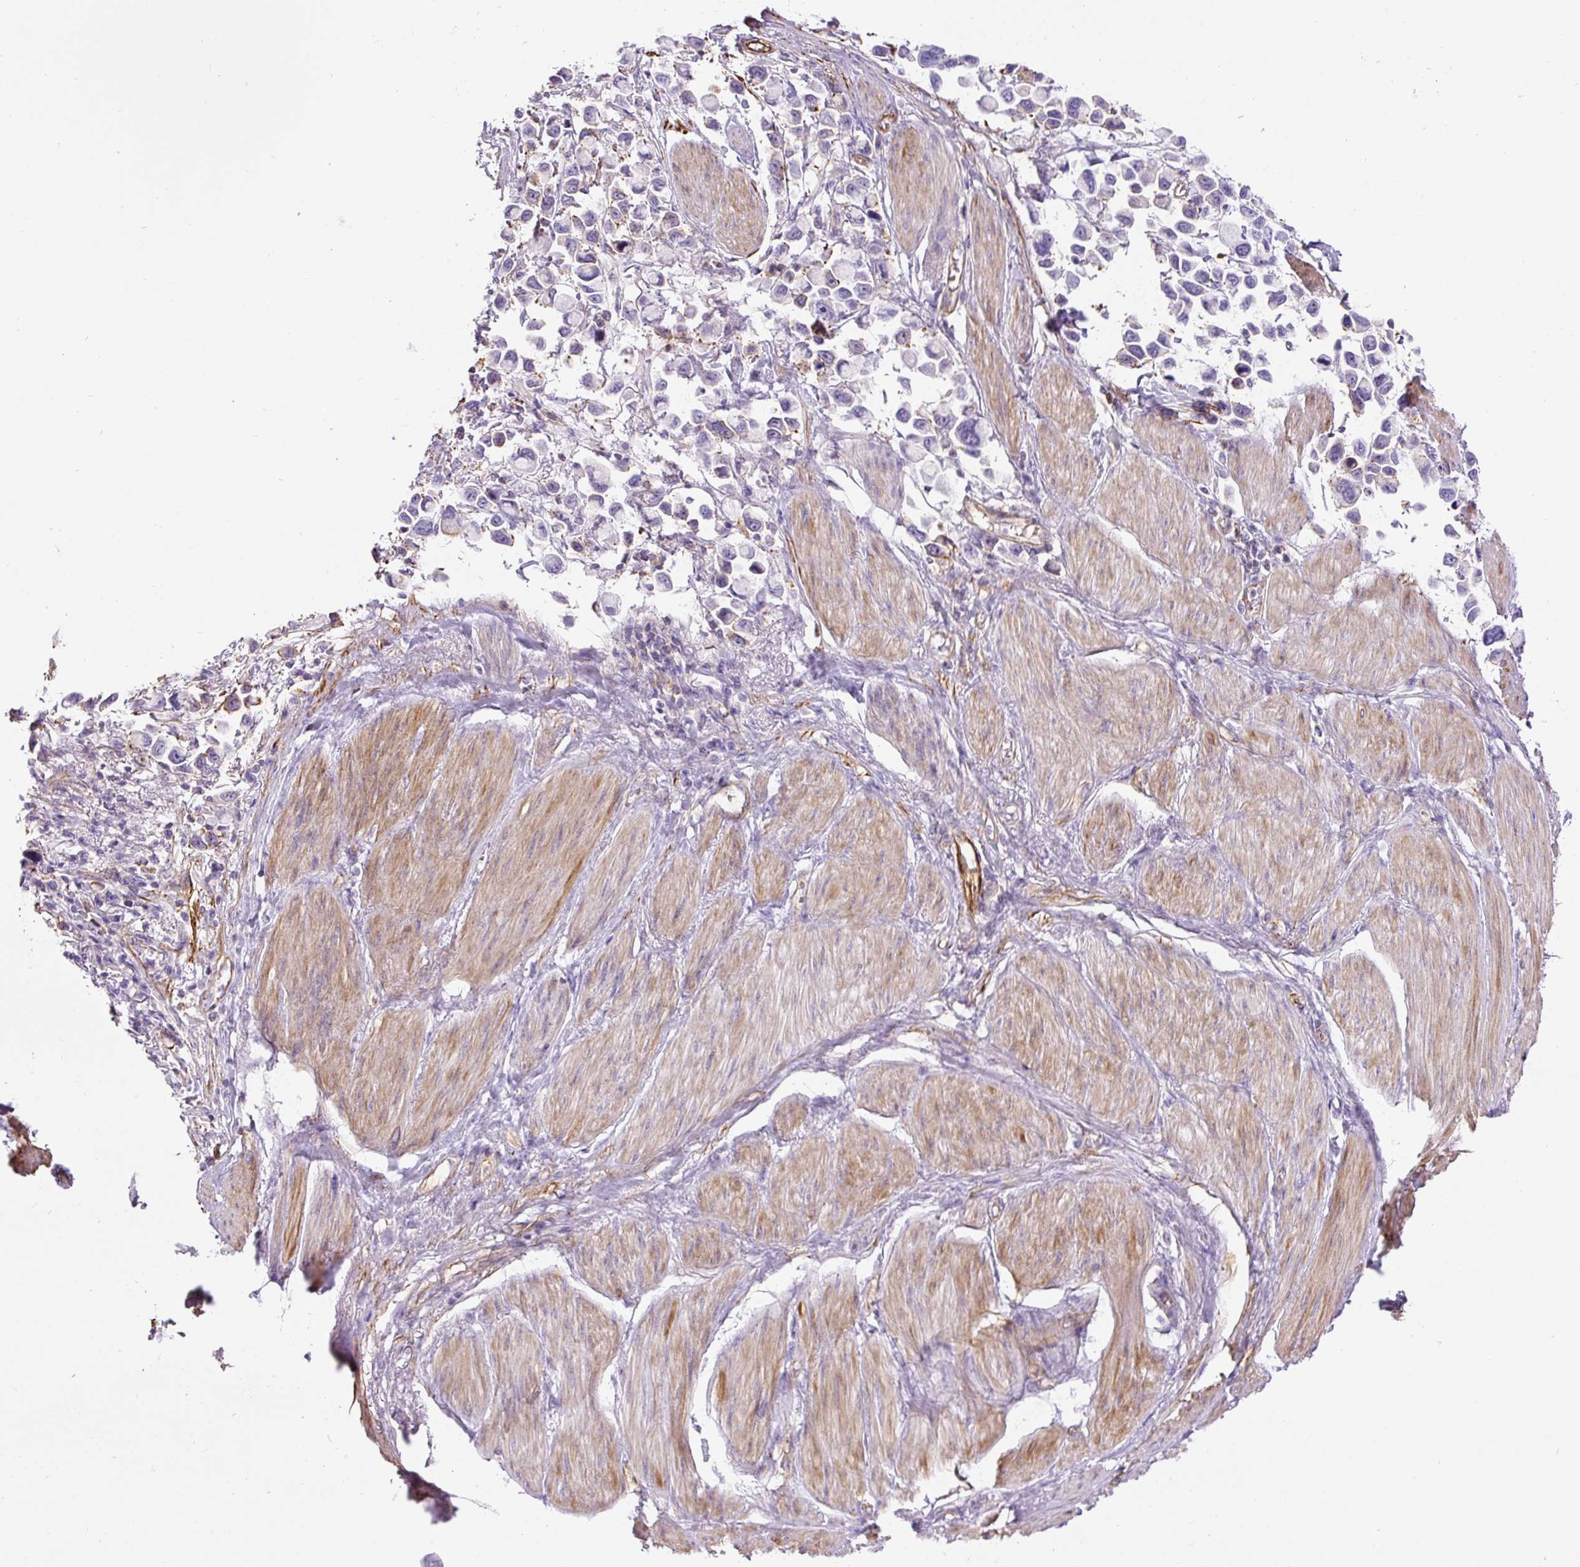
{"staining": {"intensity": "negative", "quantity": "none", "location": "none"}, "tissue": "stomach cancer", "cell_type": "Tumor cells", "image_type": "cancer", "snomed": [{"axis": "morphology", "description": "Adenocarcinoma, NOS"}, {"axis": "topography", "description": "Stomach"}], "caption": "High power microscopy histopathology image of an immunohistochemistry histopathology image of adenocarcinoma (stomach), revealing no significant expression in tumor cells.", "gene": "B3GALT5", "patient": {"sex": "female", "age": 81}}